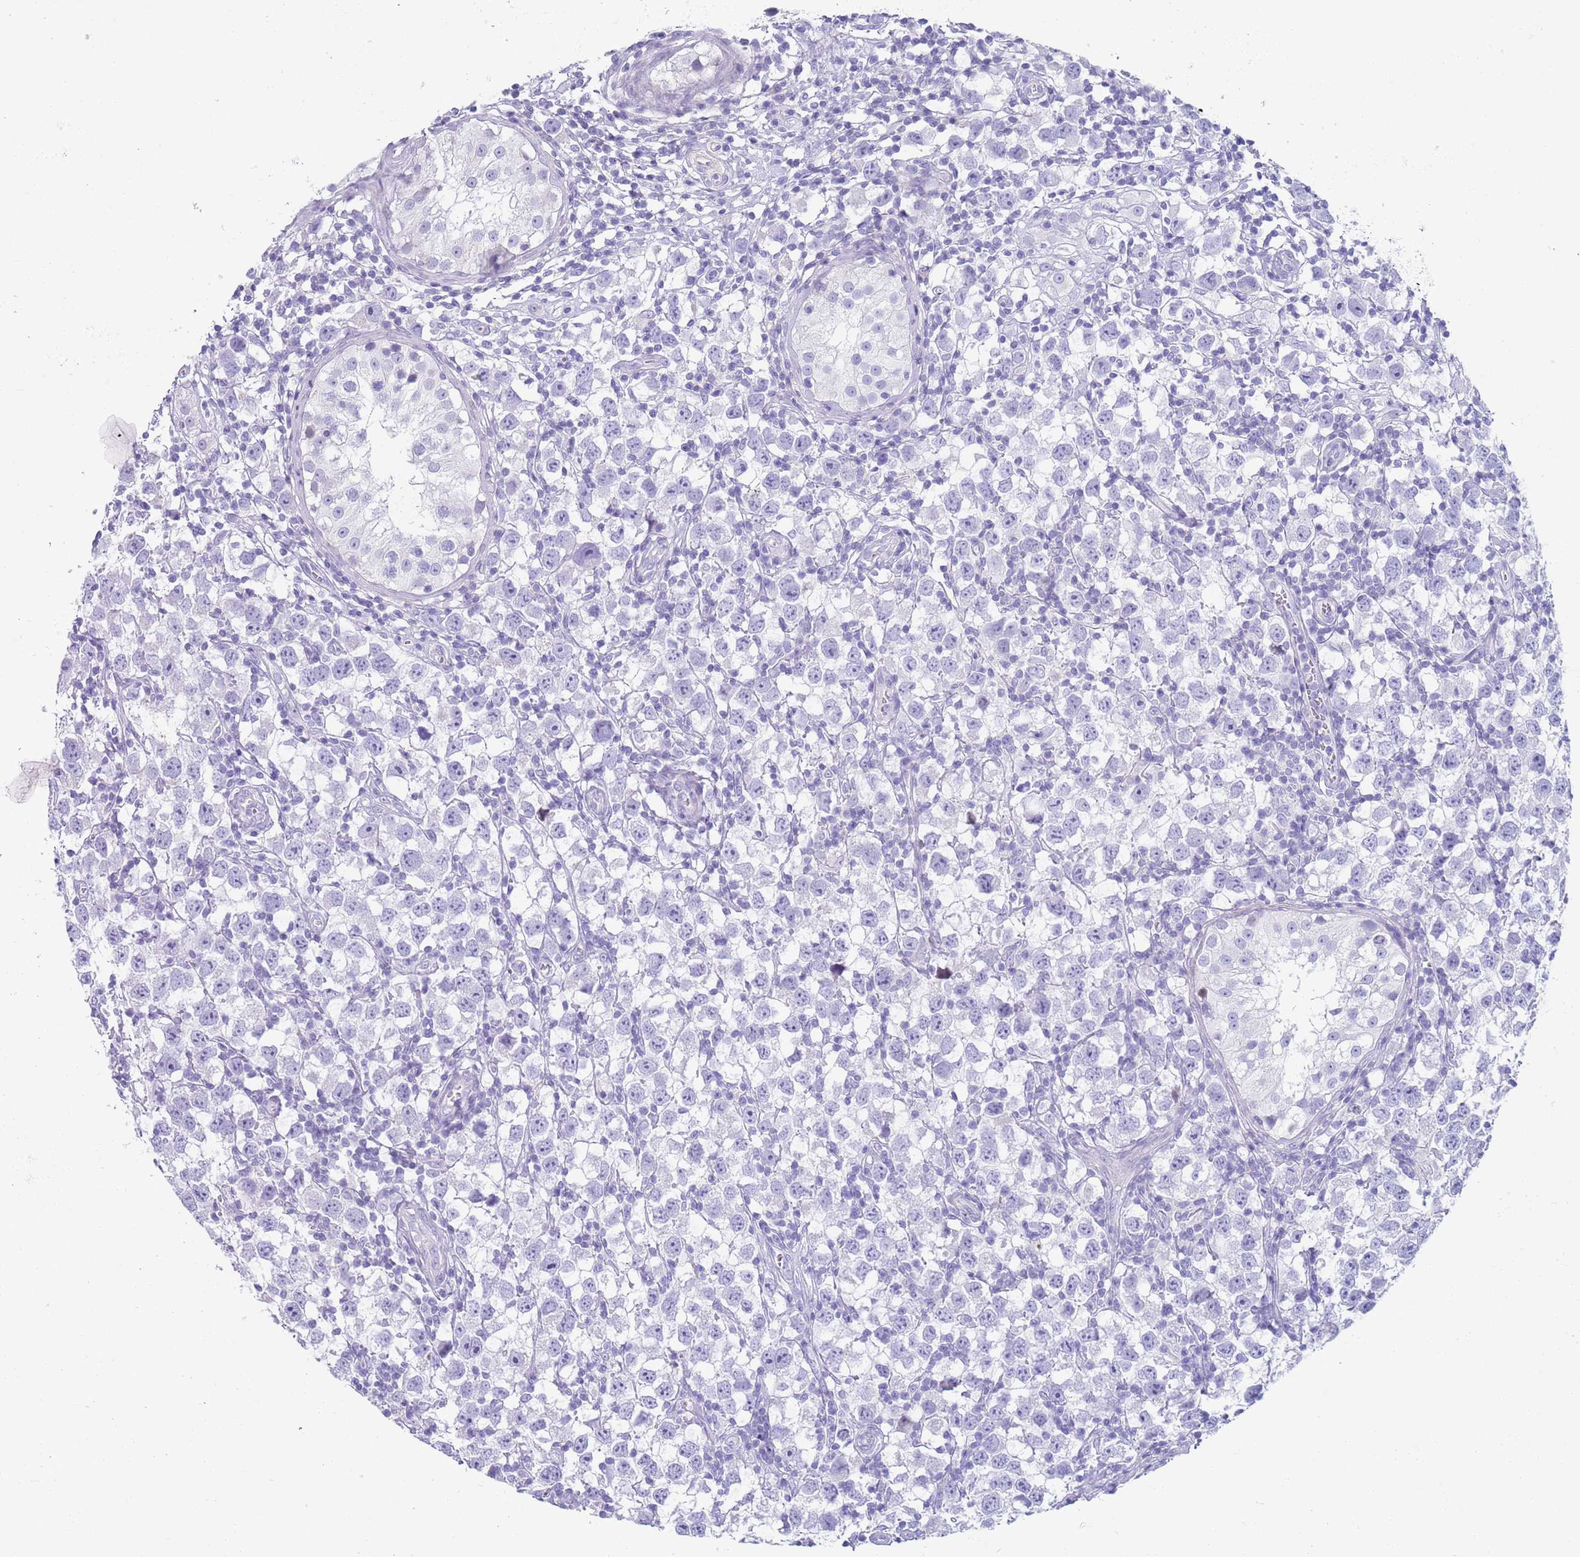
{"staining": {"intensity": "negative", "quantity": "none", "location": "none"}, "tissue": "testis cancer", "cell_type": "Tumor cells", "image_type": "cancer", "snomed": [{"axis": "morphology", "description": "Seminoma, NOS"}, {"axis": "morphology", "description": "Carcinoma, Embryonal, NOS"}, {"axis": "topography", "description": "Testis"}], "caption": "An immunohistochemistry photomicrograph of testis cancer (embryonal carcinoma) is shown. There is no staining in tumor cells of testis cancer (embryonal carcinoma).", "gene": "CPXM2", "patient": {"sex": "male", "age": 29}}